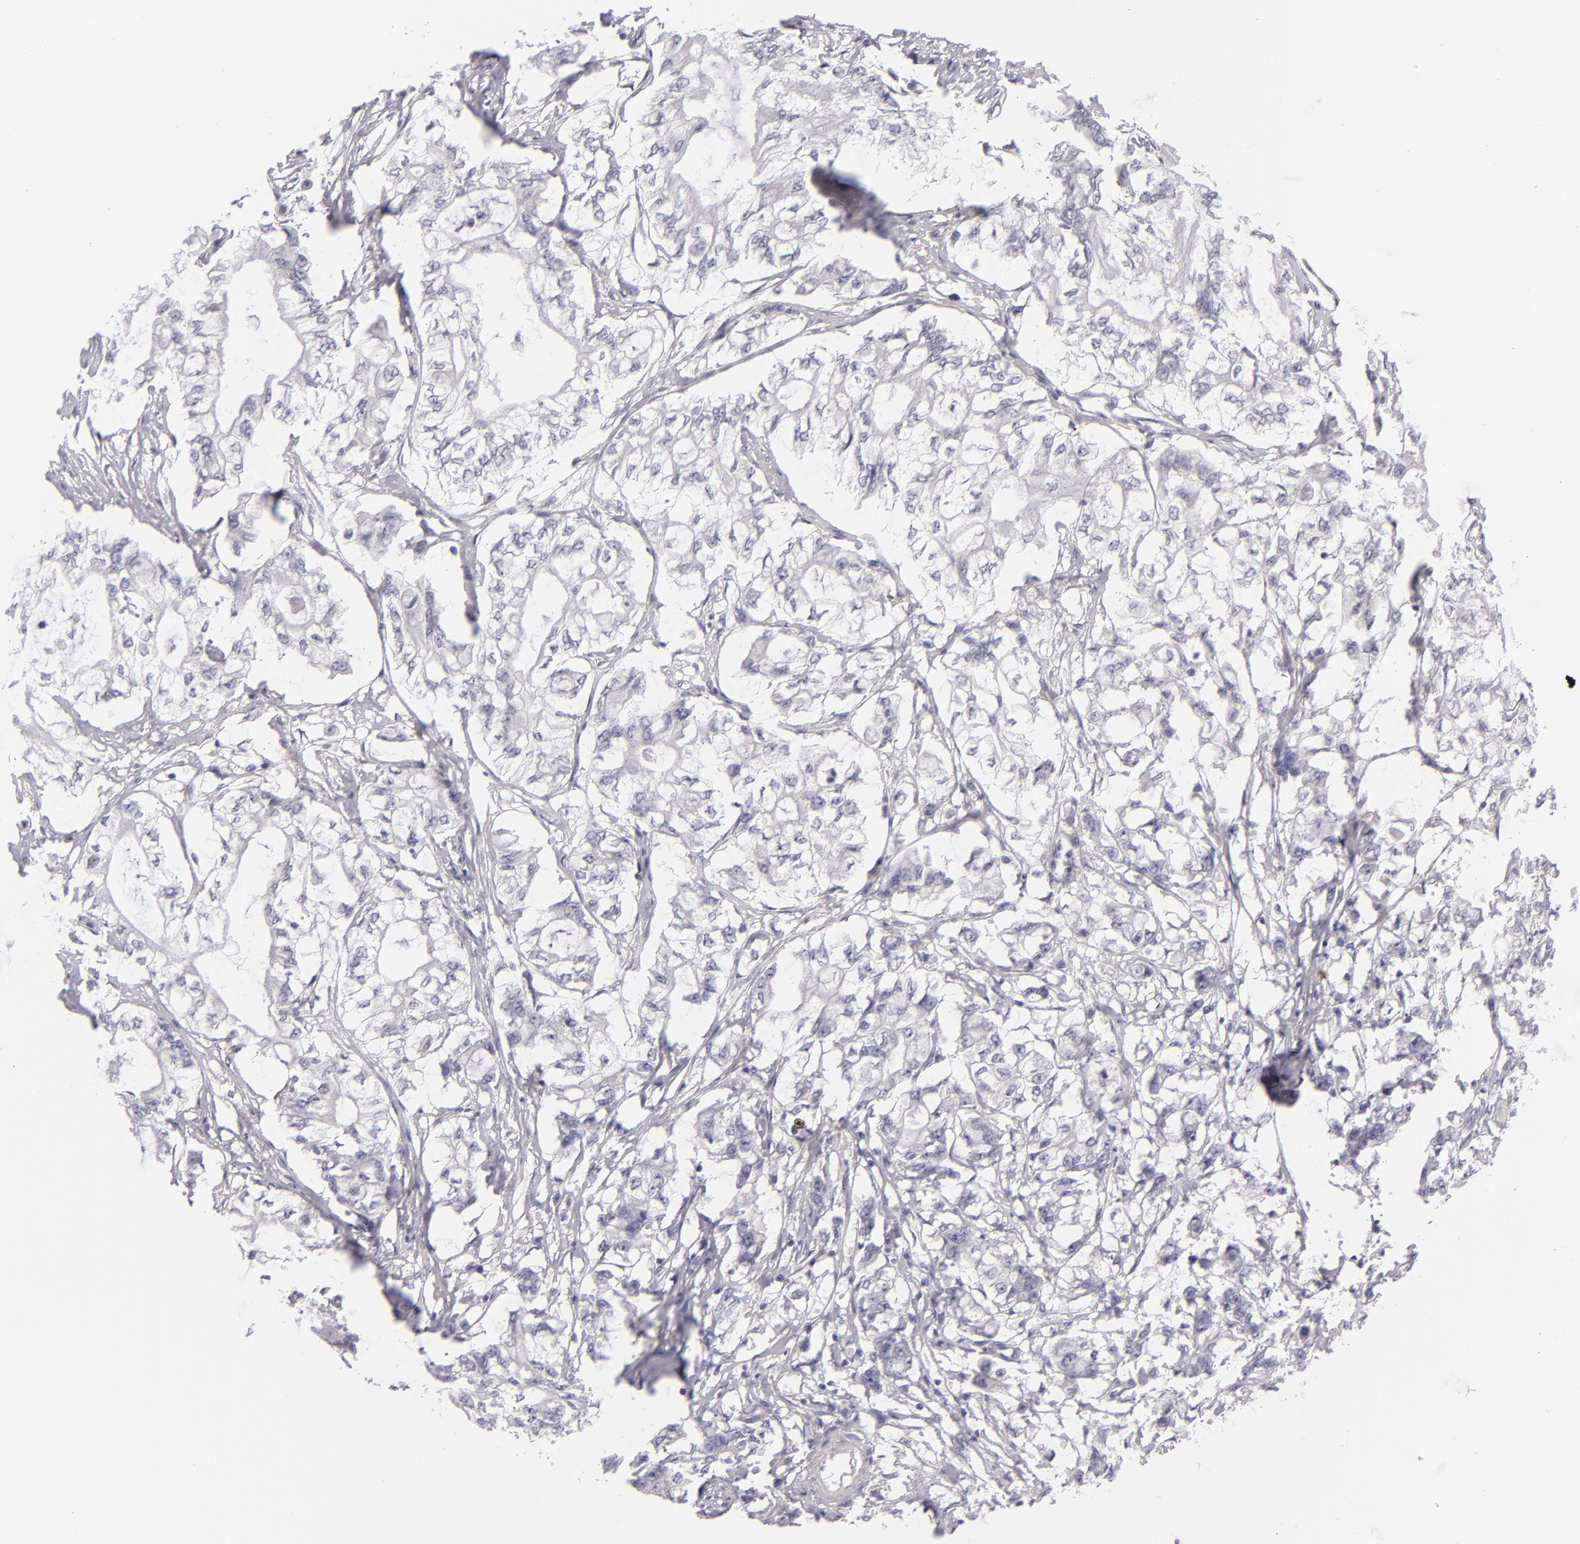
{"staining": {"intensity": "negative", "quantity": "none", "location": "none"}, "tissue": "pancreatic cancer", "cell_type": "Tumor cells", "image_type": "cancer", "snomed": [{"axis": "morphology", "description": "Adenocarcinoma, NOS"}, {"axis": "topography", "description": "Pancreas"}], "caption": "Tumor cells are negative for brown protein staining in adenocarcinoma (pancreatic).", "gene": "VIL1", "patient": {"sex": "male", "age": 79}}